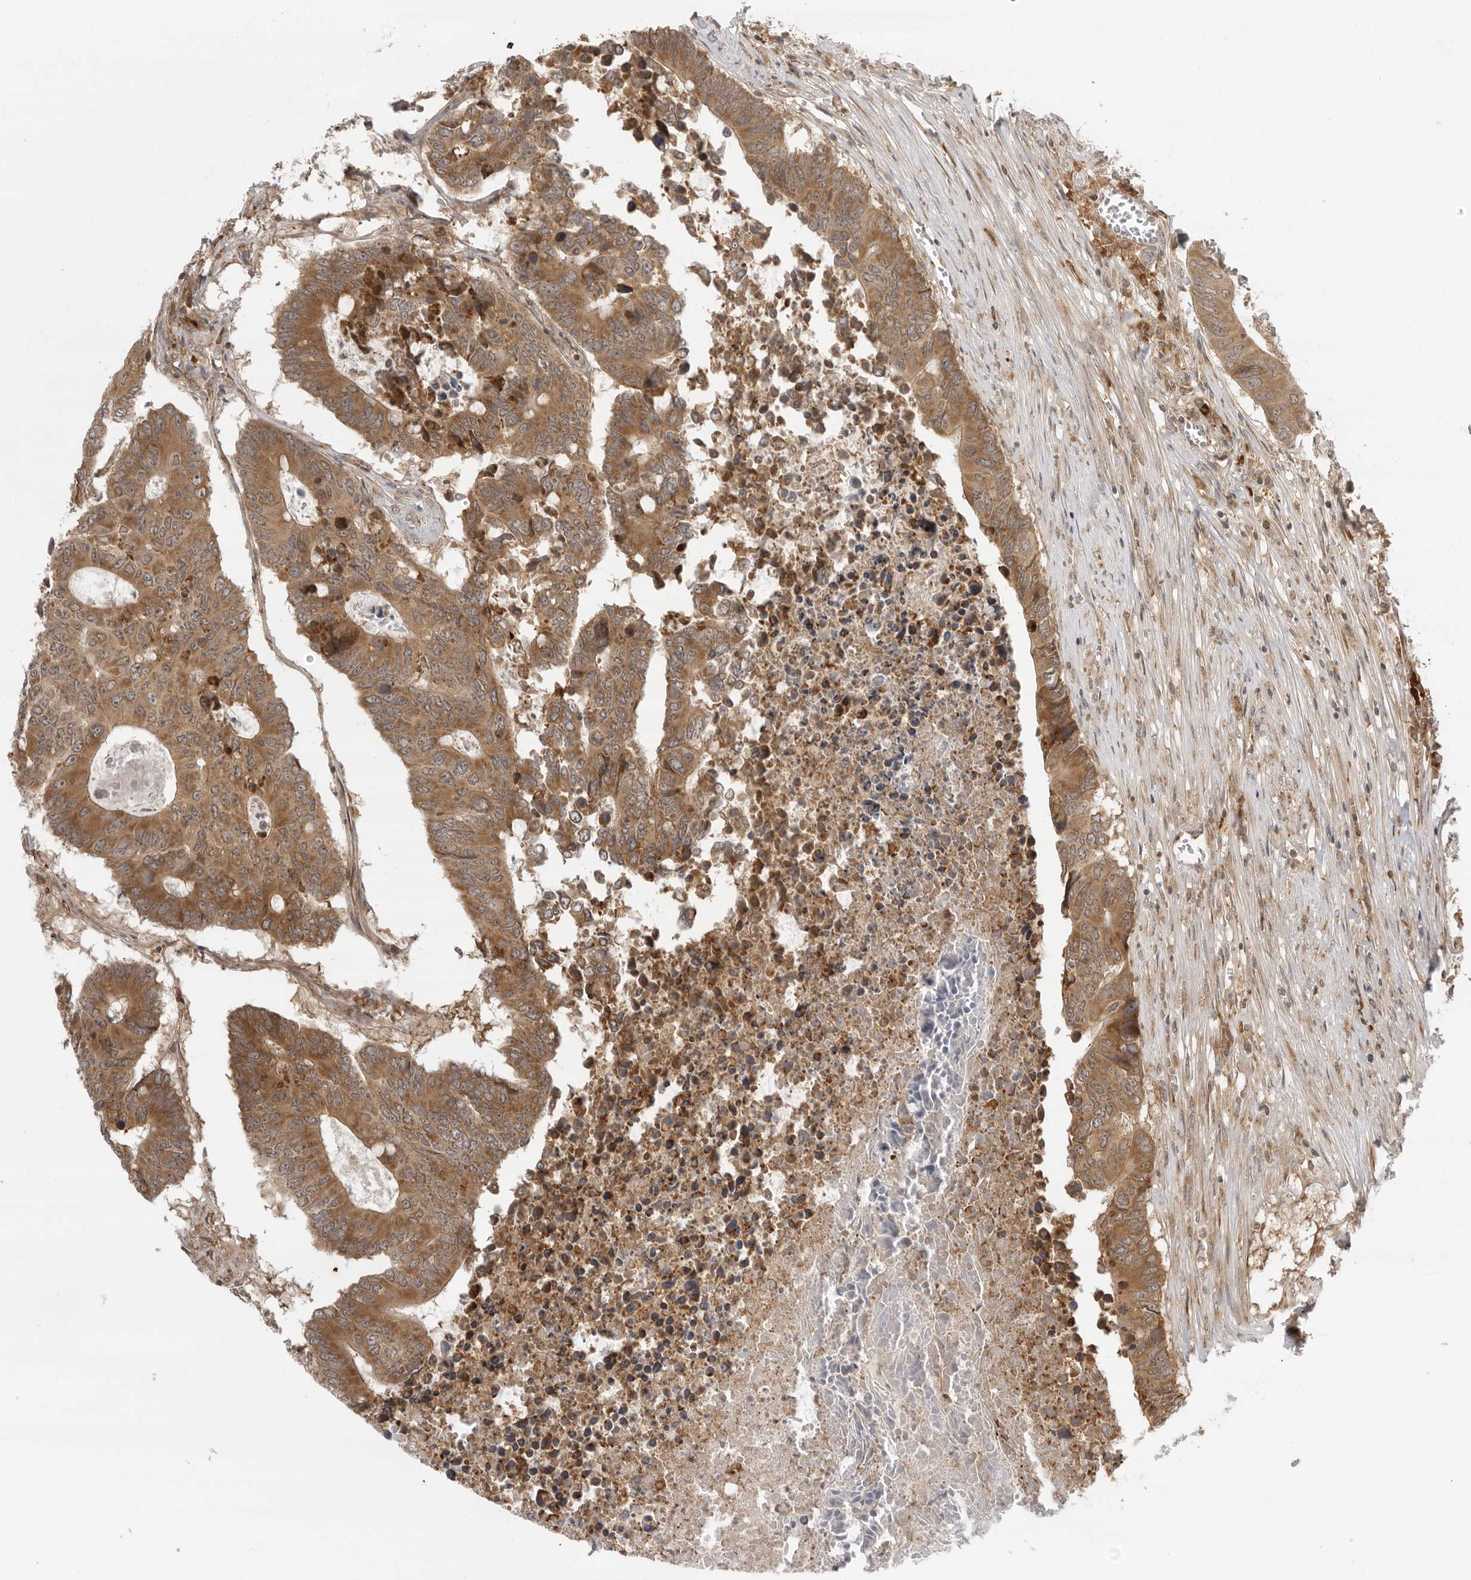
{"staining": {"intensity": "moderate", "quantity": ">75%", "location": "cytoplasmic/membranous"}, "tissue": "colorectal cancer", "cell_type": "Tumor cells", "image_type": "cancer", "snomed": [{"axis": "morphology", "description": "Adenocarcinoma, NOS"}, {"axis": "topography", "description": "Colon"}], "caption": "A histopathology image of adenocarcinoma (colorectal) stained for a protein demonstrates moderate cytoplasmic/membranous brown staining in tumor cells.", "gene": "PRRC2A", "patient": {"sex": "male", "age": 87}}